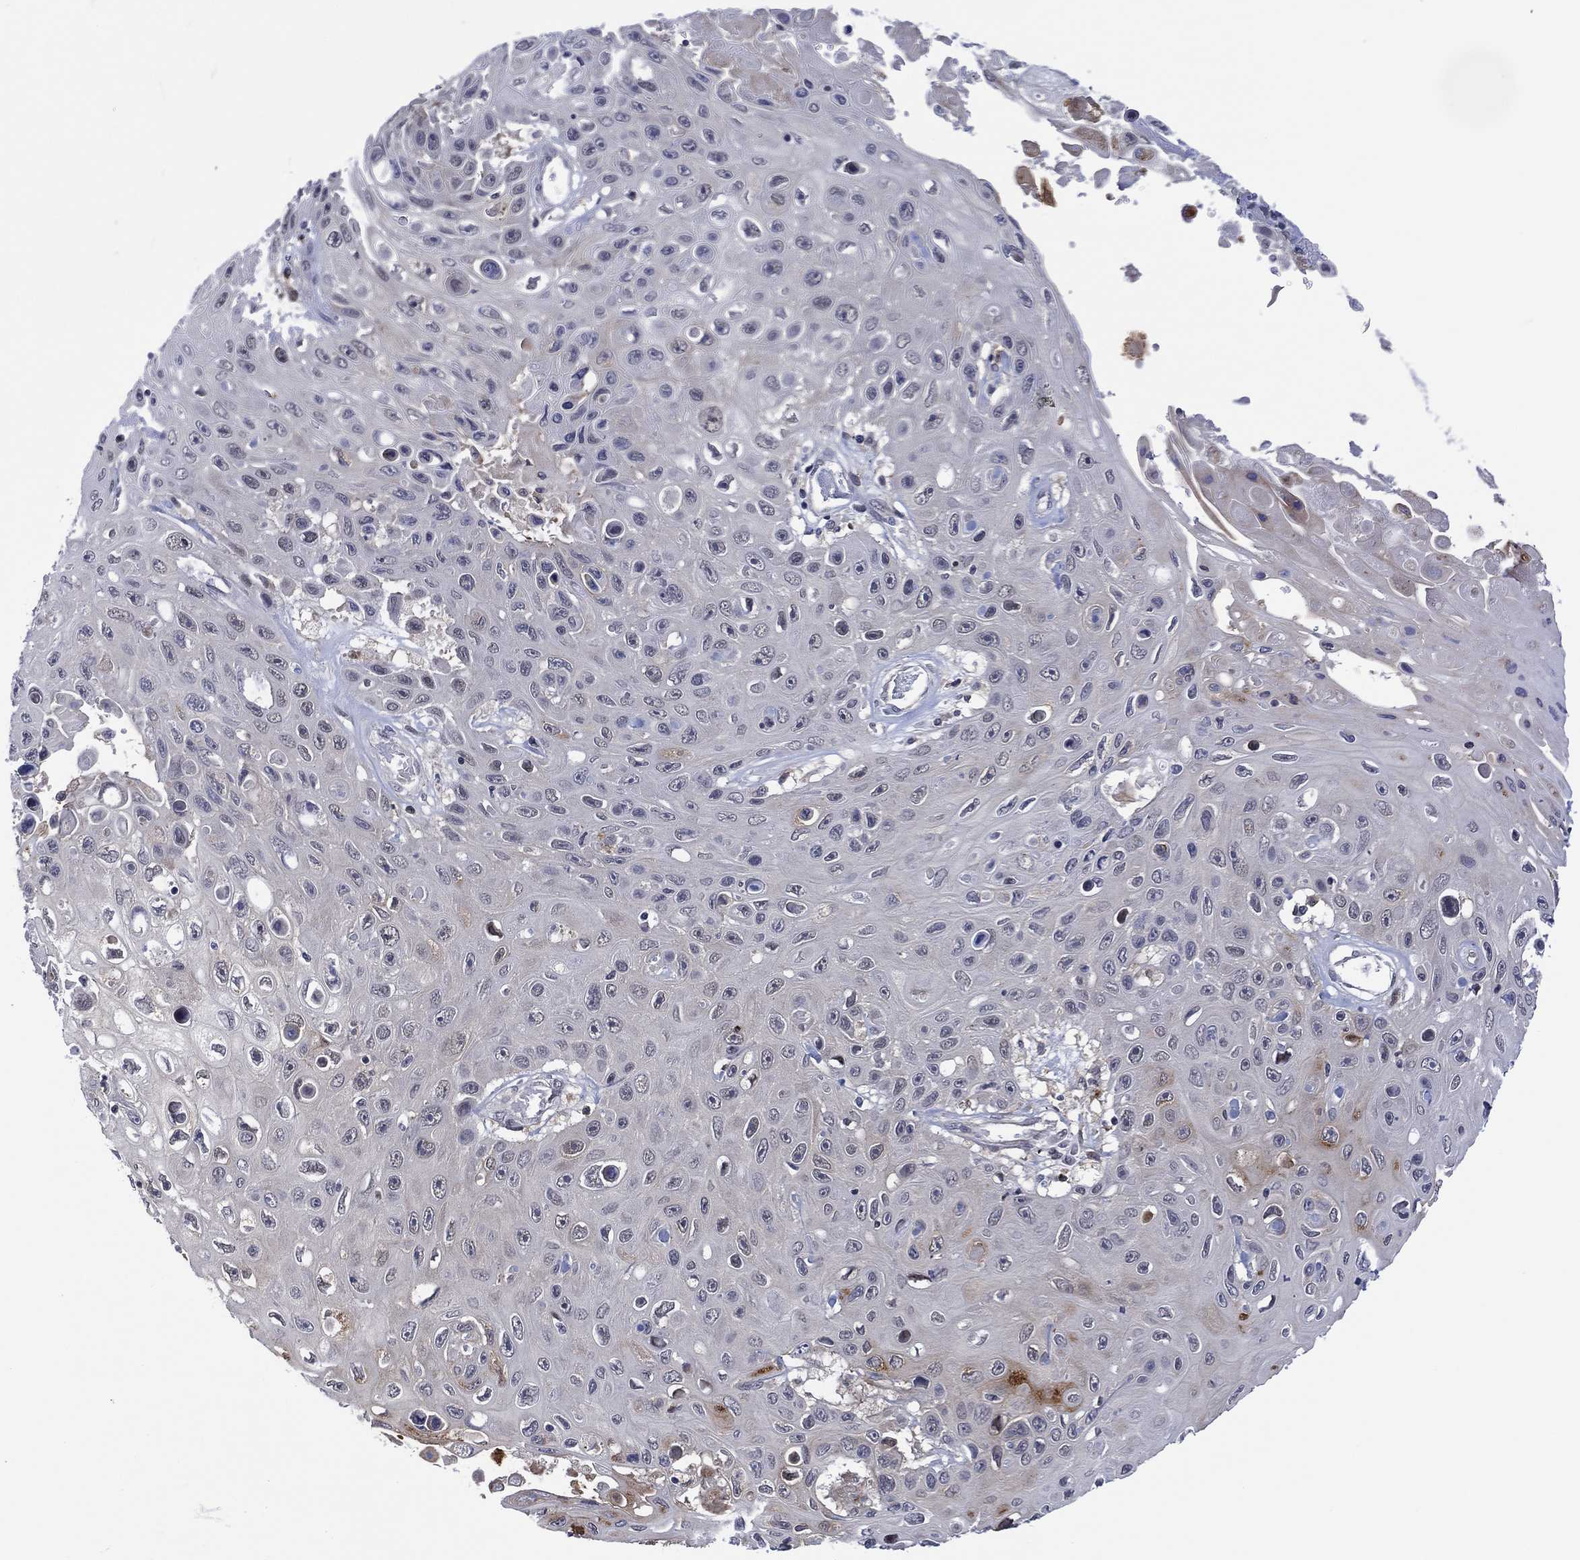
{"staining": {"intensity": "moderate", "quantity": "<25%", "location": "cytoplasmic/membranous"}, "tissue": "skin cancer", "cell_type": "Tumor cells", "image_type": "cancer", "snomed": [{"axis": "morphology", "description": "Squamous cell carcinoma, NOS"}, {"axis": "topography", "description": "Skin"}], "caption": "A brown stain shows moderate cytoplasmic/membranous staining of a protein in human skin squamous cell carcinoma tumor cells.", "gene": "DPP4", "patient": {"sex": "male", "age": 82}}